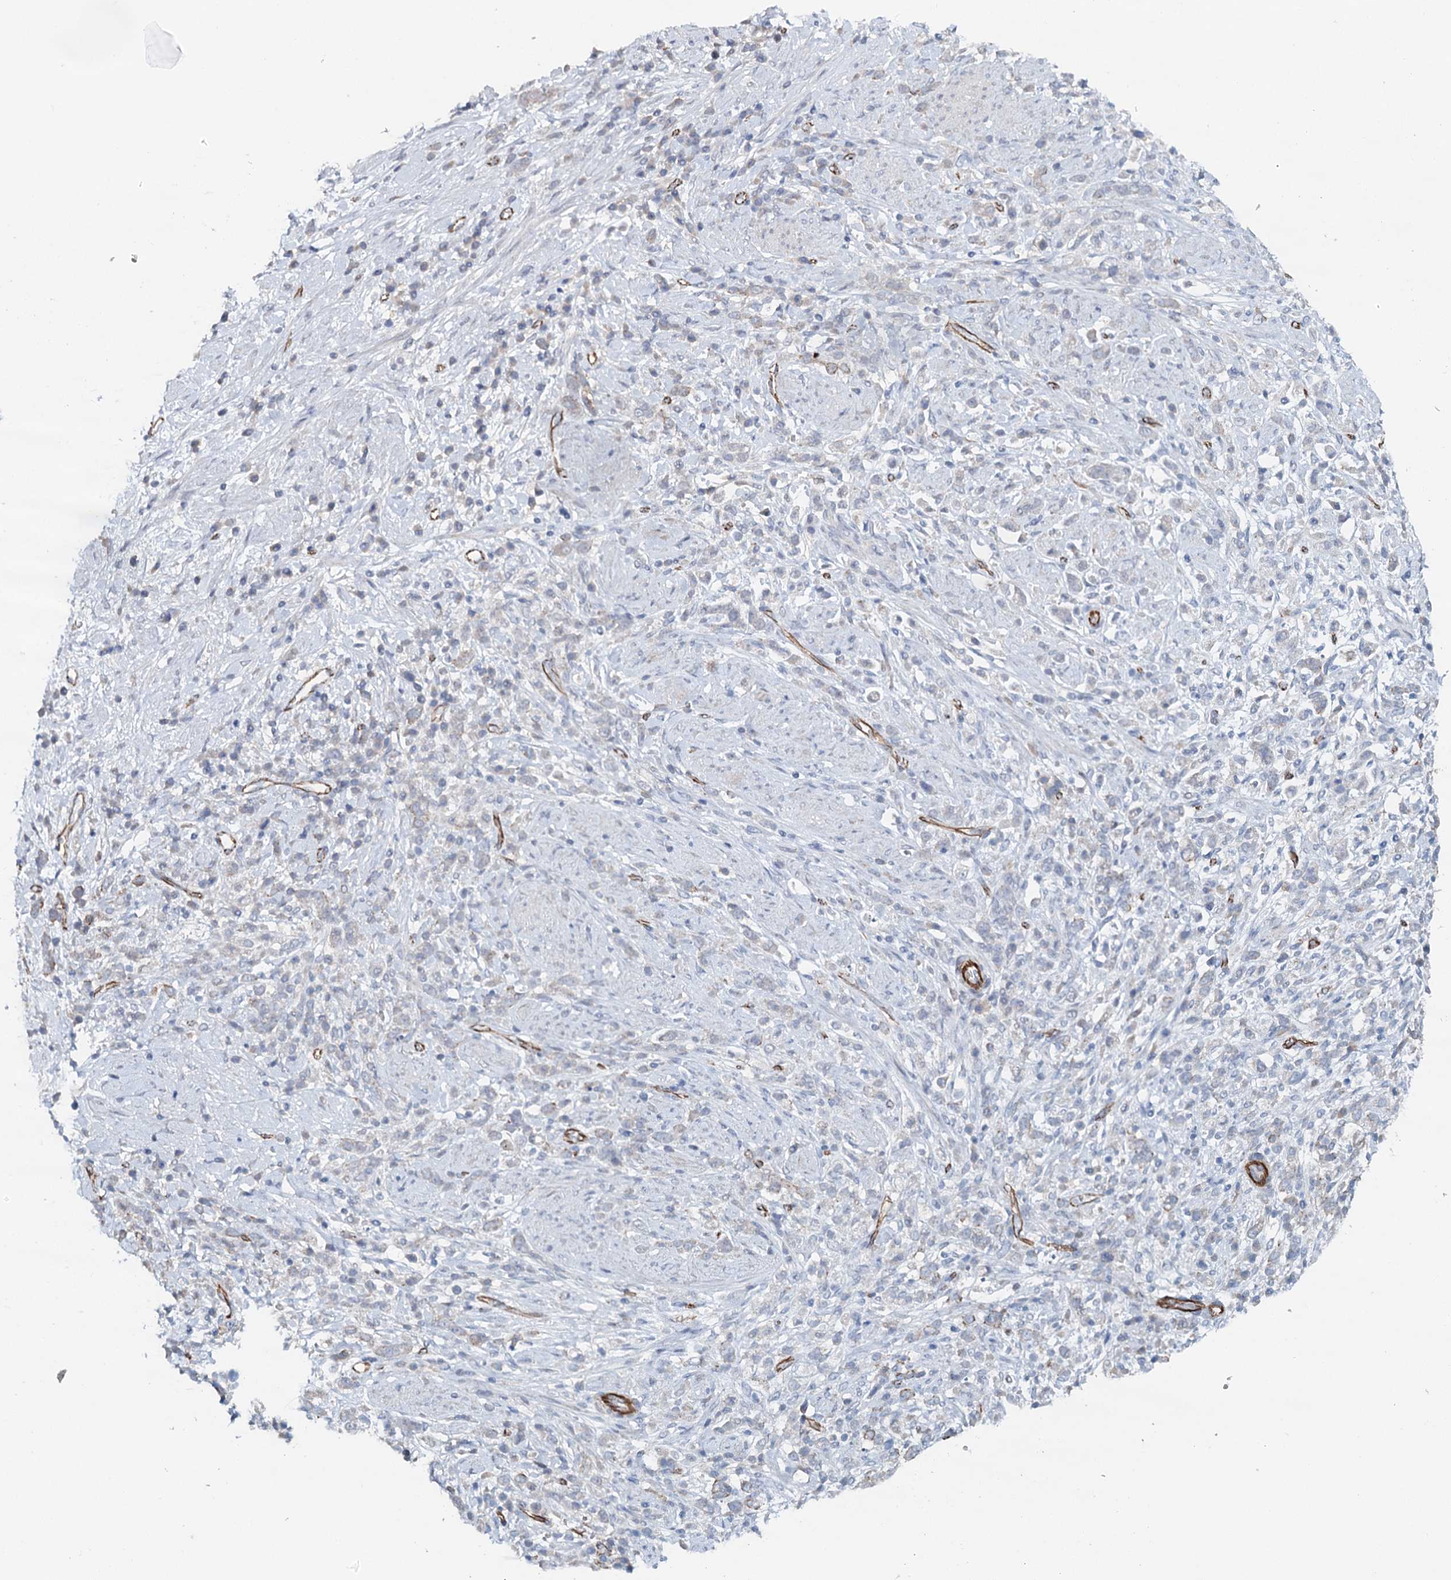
{"staining": {"intensity": "negative", "quantity": "none", "location": "none"}, "tissue": "stomach cancer", "cell_type": "Tumor cells", "image_type": "cancer", "snomed": [{"axis": "morphology", "description": "Adenocarcinoma, NOS"}, {"axis": "topography", "description": "Stomach"}], "caption": "The immunohistochemistry (IHC) histopathology image has no significant staining in tumor cells of adenocarcinoma (stomach) tissue.", "gene": "SYNPO", "patient": {"sex": "female", "age": 60}}